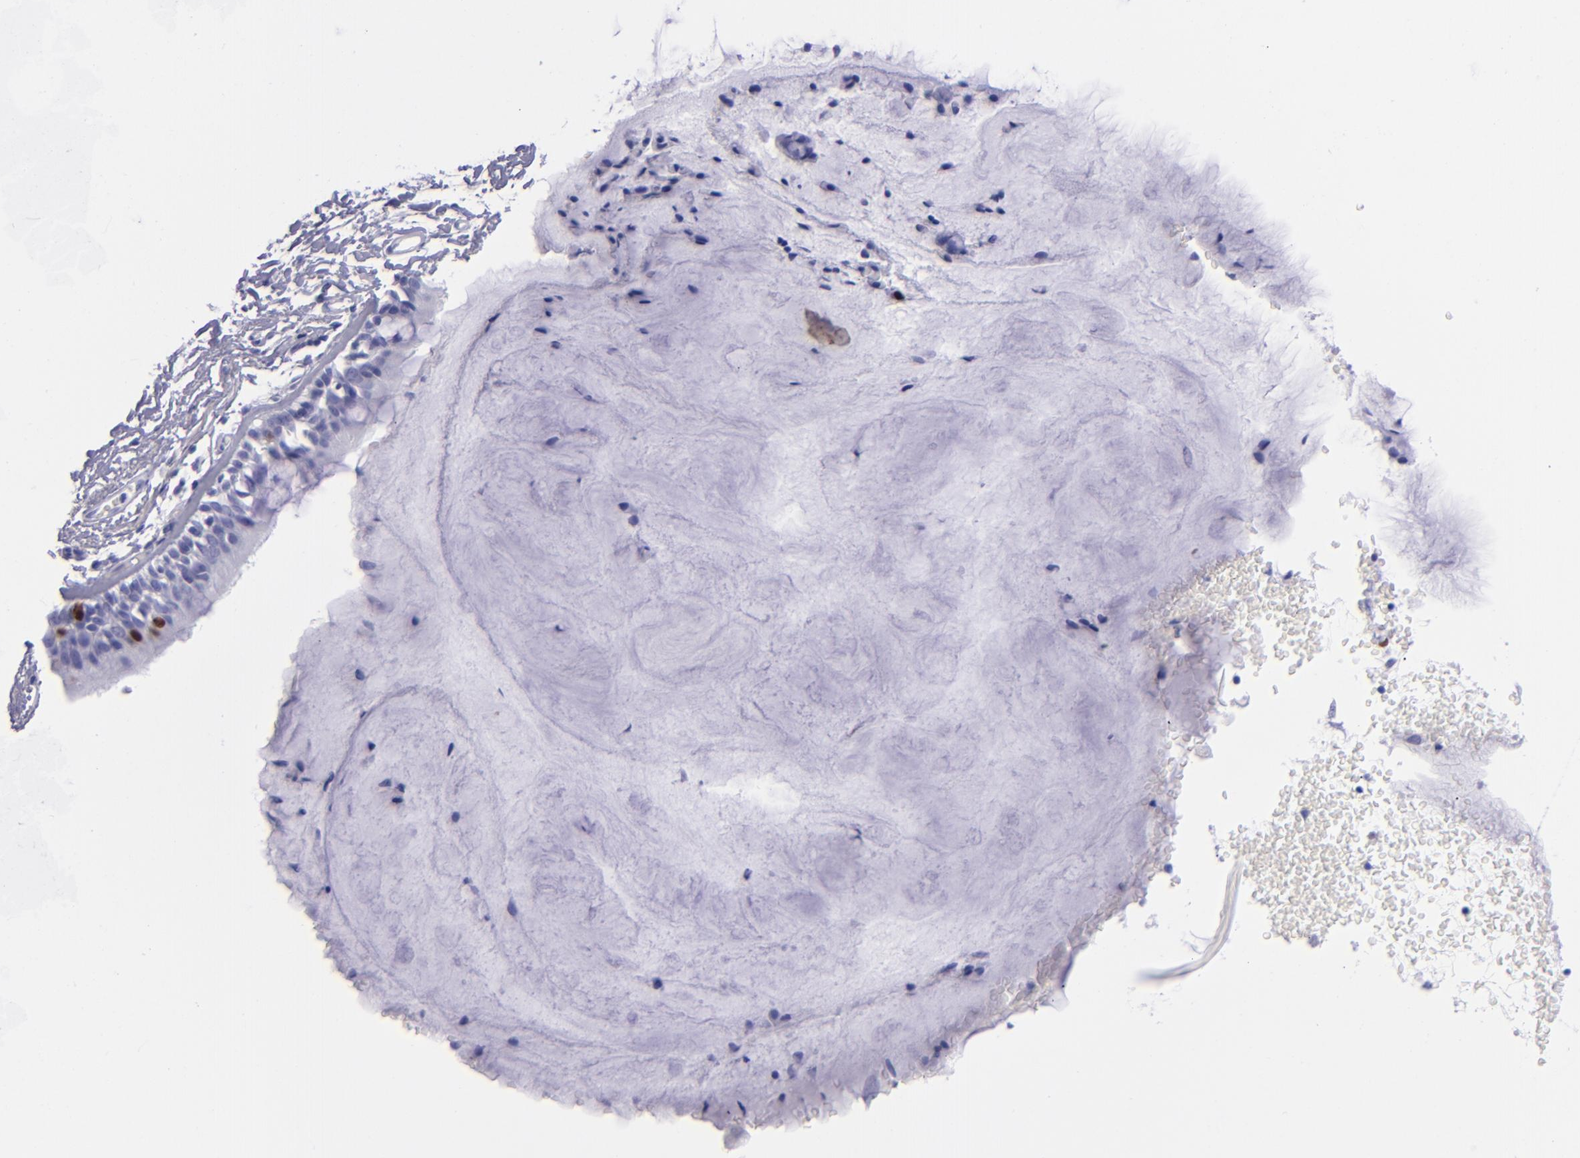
{"staining": {"intensity": "strong", "quantity": "<25%", "location": "nuclear"}, "tissue": "bronchus", "cell_type": "Respiratory epithelial cells", "image_type": "normal", "snomed": [{"axis": "morphology", "description": "Normal tissue, NOS"}, {"axis": "topography", "description": "Lymph node of abdomen"}, {"axis": "topography", "description": "Lymph node of pelvis"}], "caption": "This histopathology image shows IHC staining of unremarkable bronchus, with medium strong nuclear expression in about <25% of respiratory epithelial cells.", "gene": "TOP2A", "patient": {"sex": "female", "age": 65}}